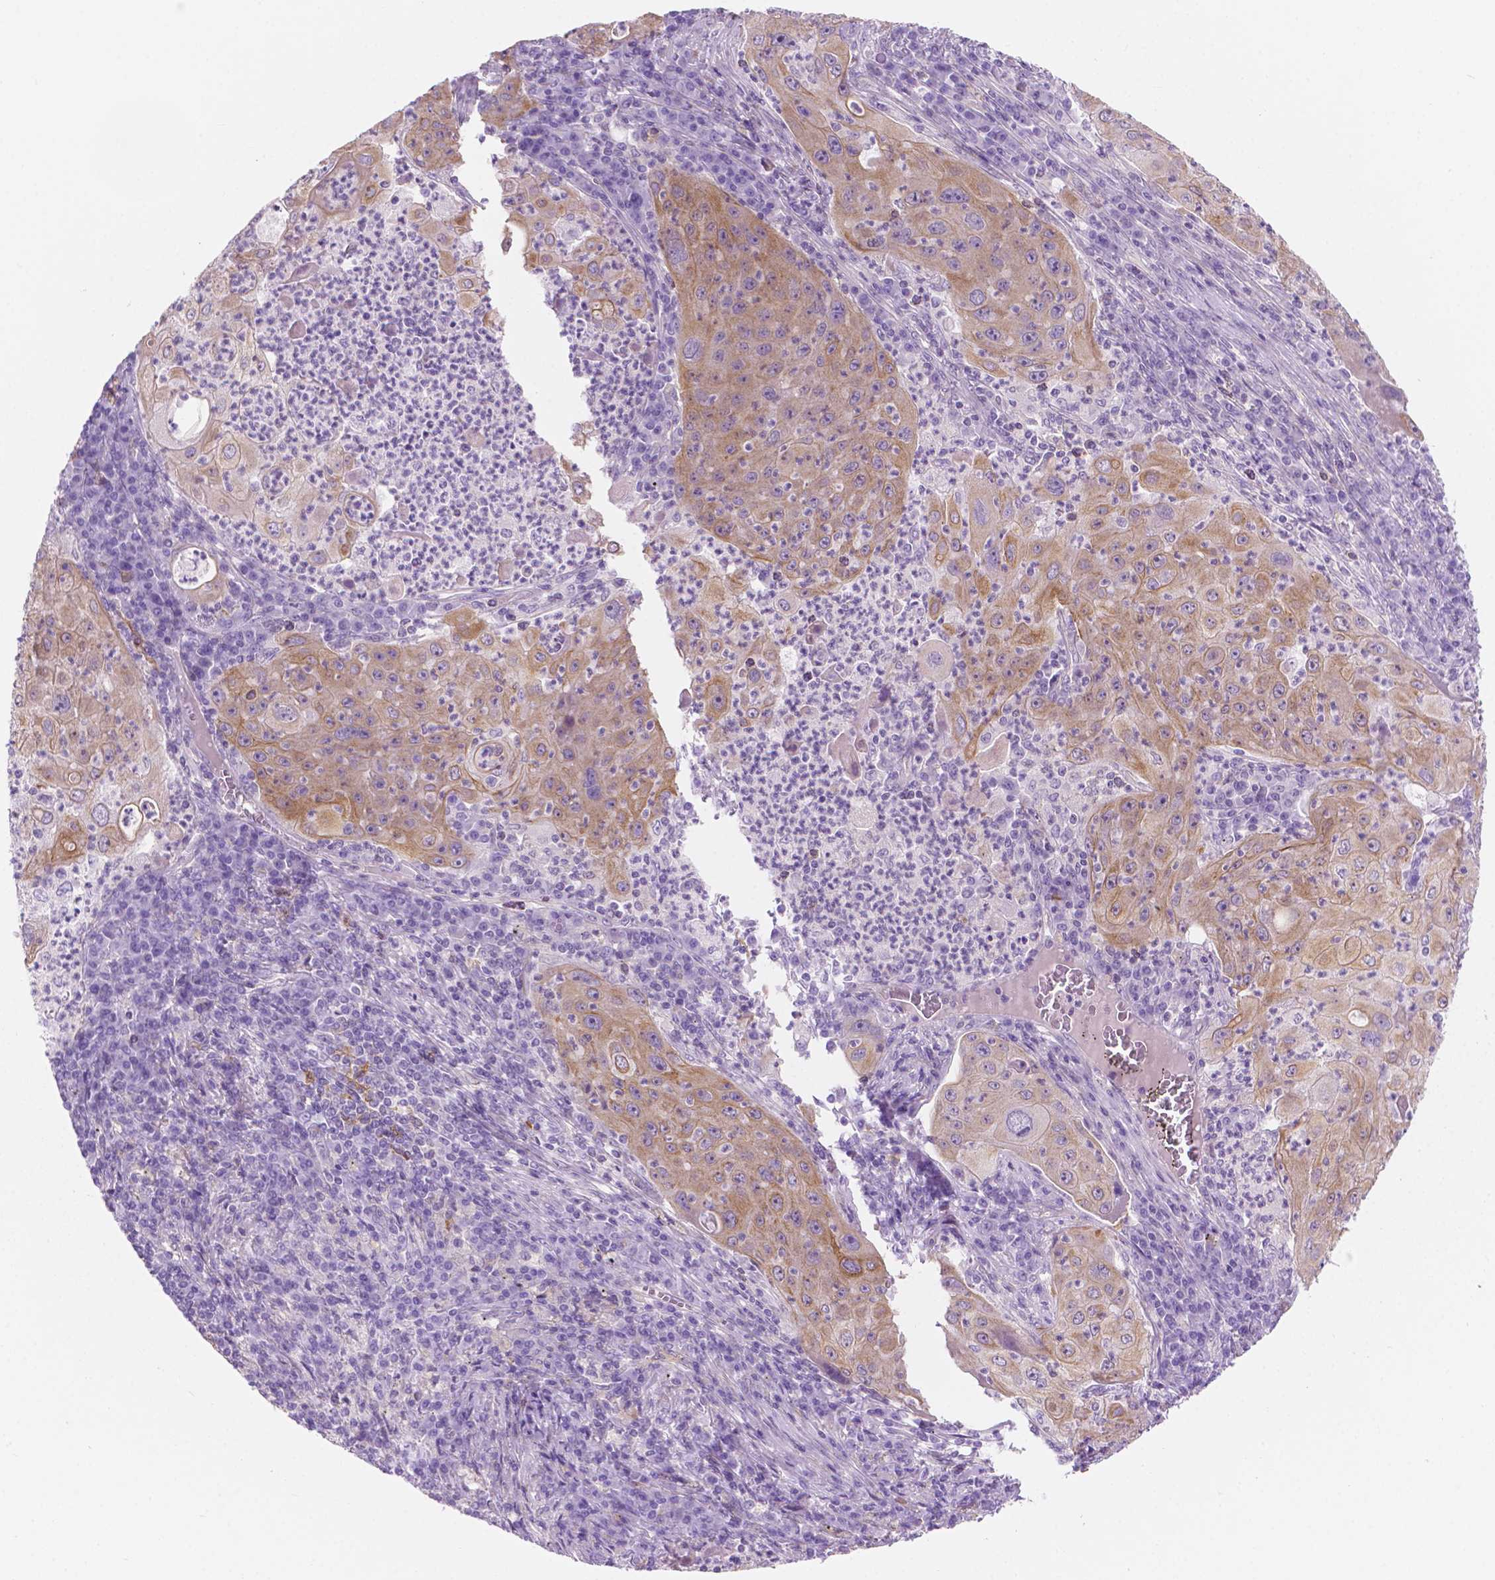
{"staining": {"intensity": "weak", "quantity": ">75%", "location": "cytoplasmic/membranous"}, "tissue": "lung cancer", "cell_type": "Tumor cells", "image_type": "cancer", "snomed": [{"axis": "morphology", "description": "Squamous cell carcinoma, NOS"}, {"axis": "topography", "description": "Lung"}], "caption": "This micrograph demonstrates immunohistochemistry (IHC) staining of lung cancer, with low weak cytoplasmic/membranous staining in approximately >75% of tumor cells.", "gene": "EPPK1", "patient": {"sex": "female", "age": 59}}